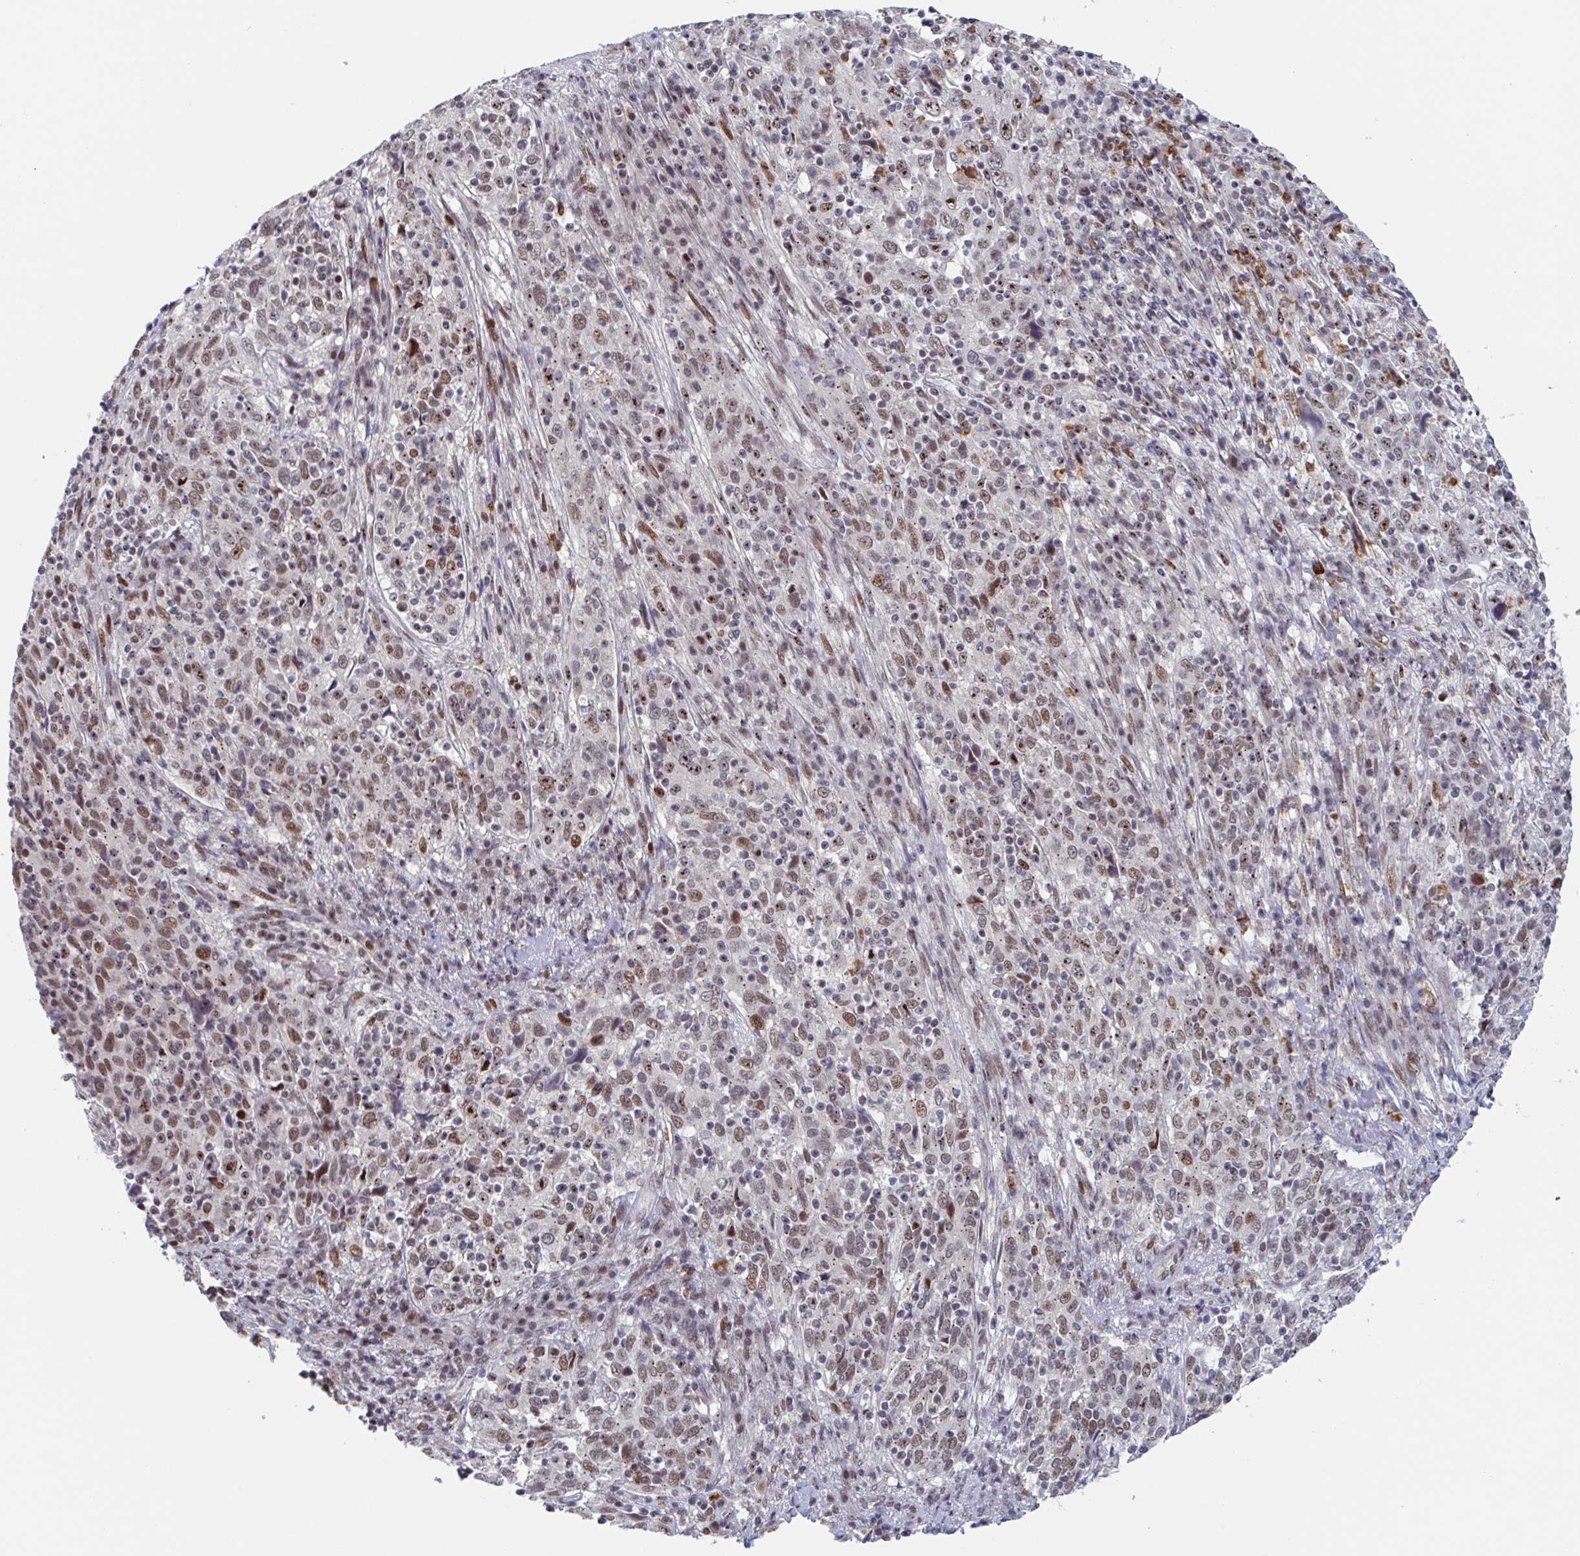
{"staining": {"intensity": "moderate", "quantity": "25%-75%", "location": "nuclear"}, "tissue": "cervical cancer", "cell_type": "Tumor cells", "image_type": "cancer", "snomed": [{"axis": "morphology", "description": "Squamous cell carcinoma, NOS"}, {"axis": "topography", "description": "Cervix"}], "caption": "A brown stain labels moderate nuclear staining of a protein in cervical cancer tumor cells.", "gene": "RNF212", "patient": {"sex": "female", "age": 46}}